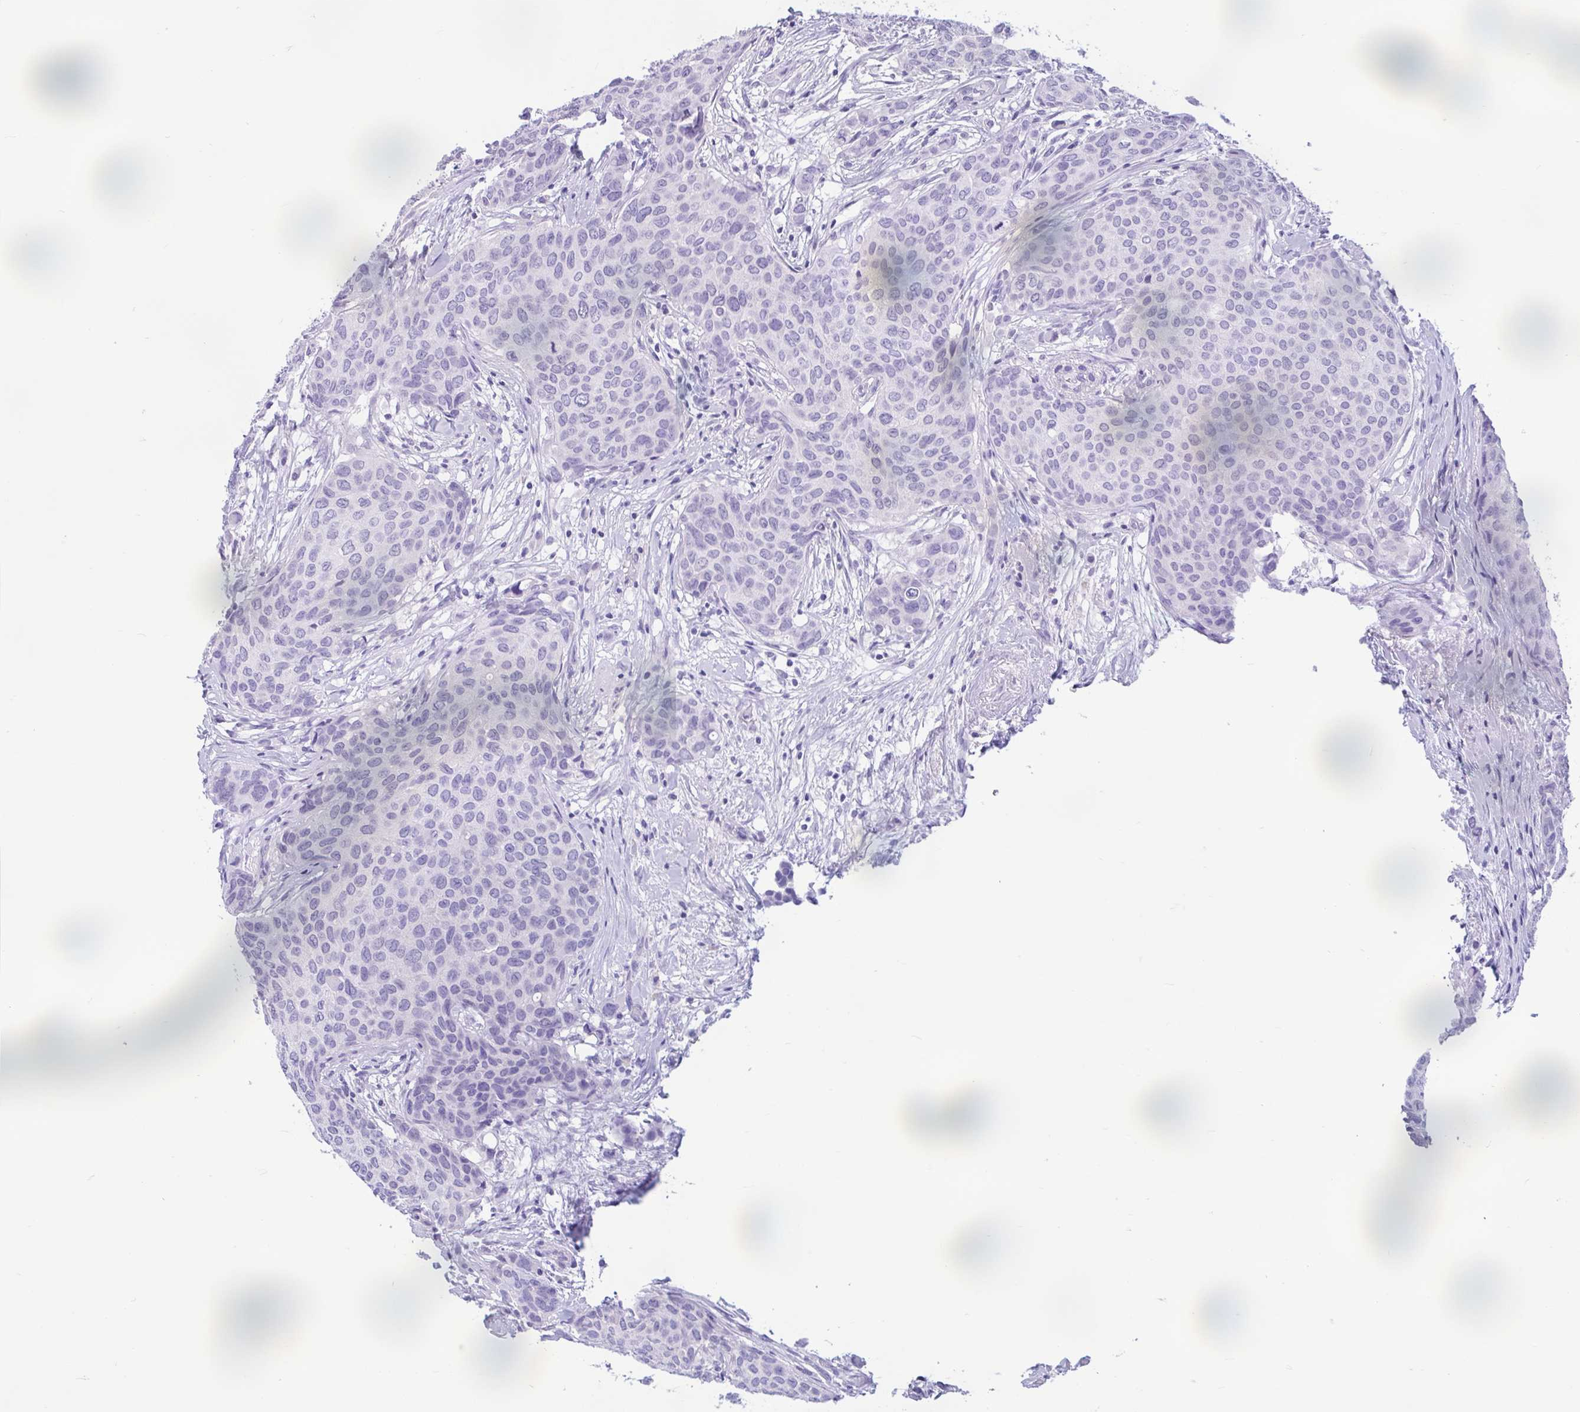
{"staining": {"intensity": "negative", "quantity": "none", "location": "none"}, "tissue": "breast cancer", "cell_type": "Tumor cells", "image_type": "cancer", "snomed": [{"axis": "morphology", "description": "Duct carcinoma"}, {"axis": "topography", "description": "Breast"}], "caption": "Tumor cells are negative for brown protein staining in invasive ductal carcinoma (breast).", "gene": "ZNF319", "patient": {"sex": "female", "age": 47}}